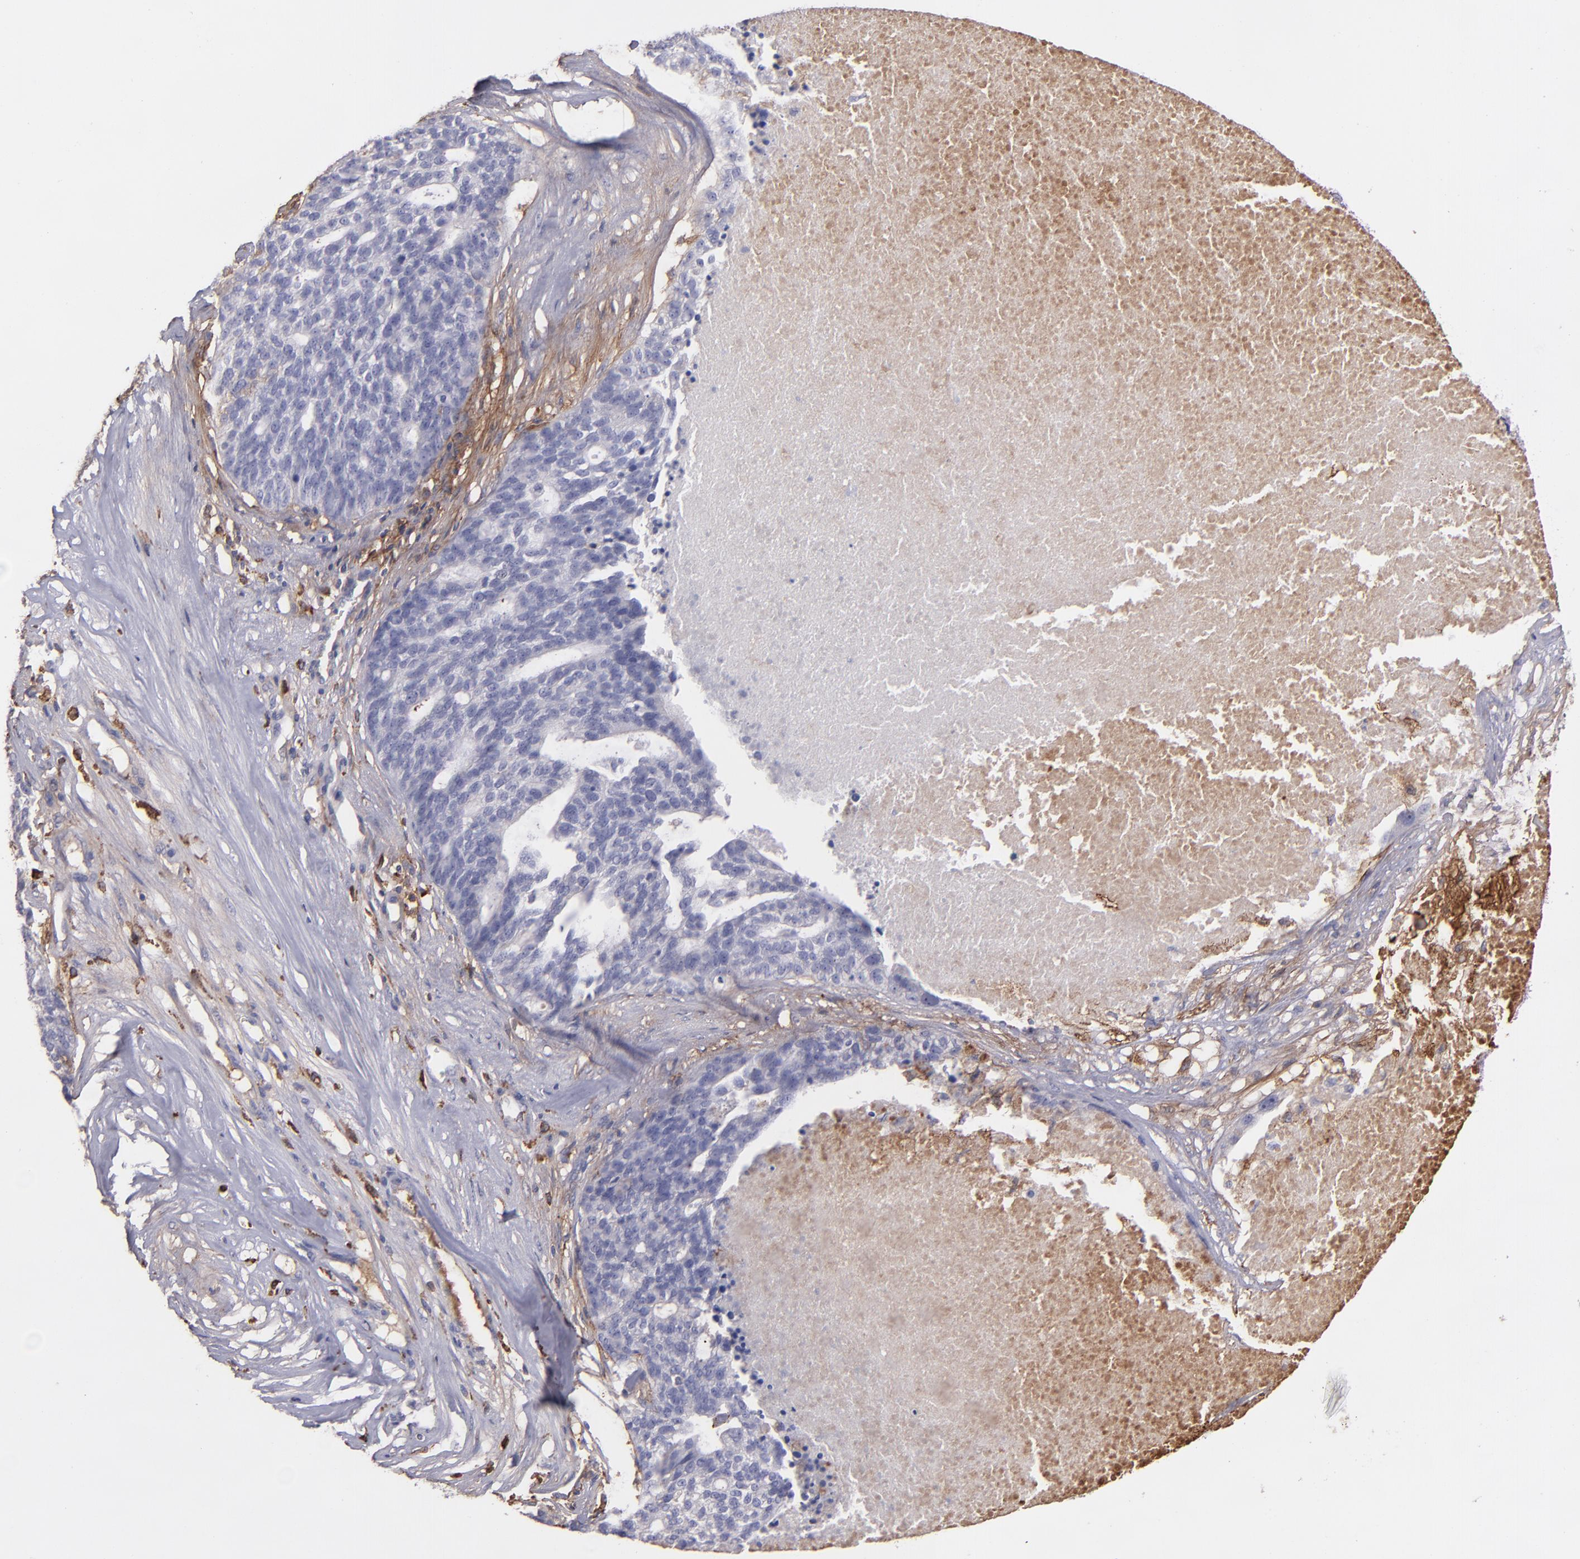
{"staining": {"intensity": "negative", "quantity": "none", "location": "none"}, "tissue": "ovarian cancer", "cell_type": "Tumor cells", "image_type": "cancer", "snomed": [{"axis": "morphology", "description": "Cystadenocarcinoma, serous, NOS"}, {"axis": "topography", "description": "Ovary"}], "caption": "There is no significant staining in tumor cells of serous cystadenocarcinoma (ovarian).", "gene": "C1QA", "patient": {"sex": "female", "age": 59}}